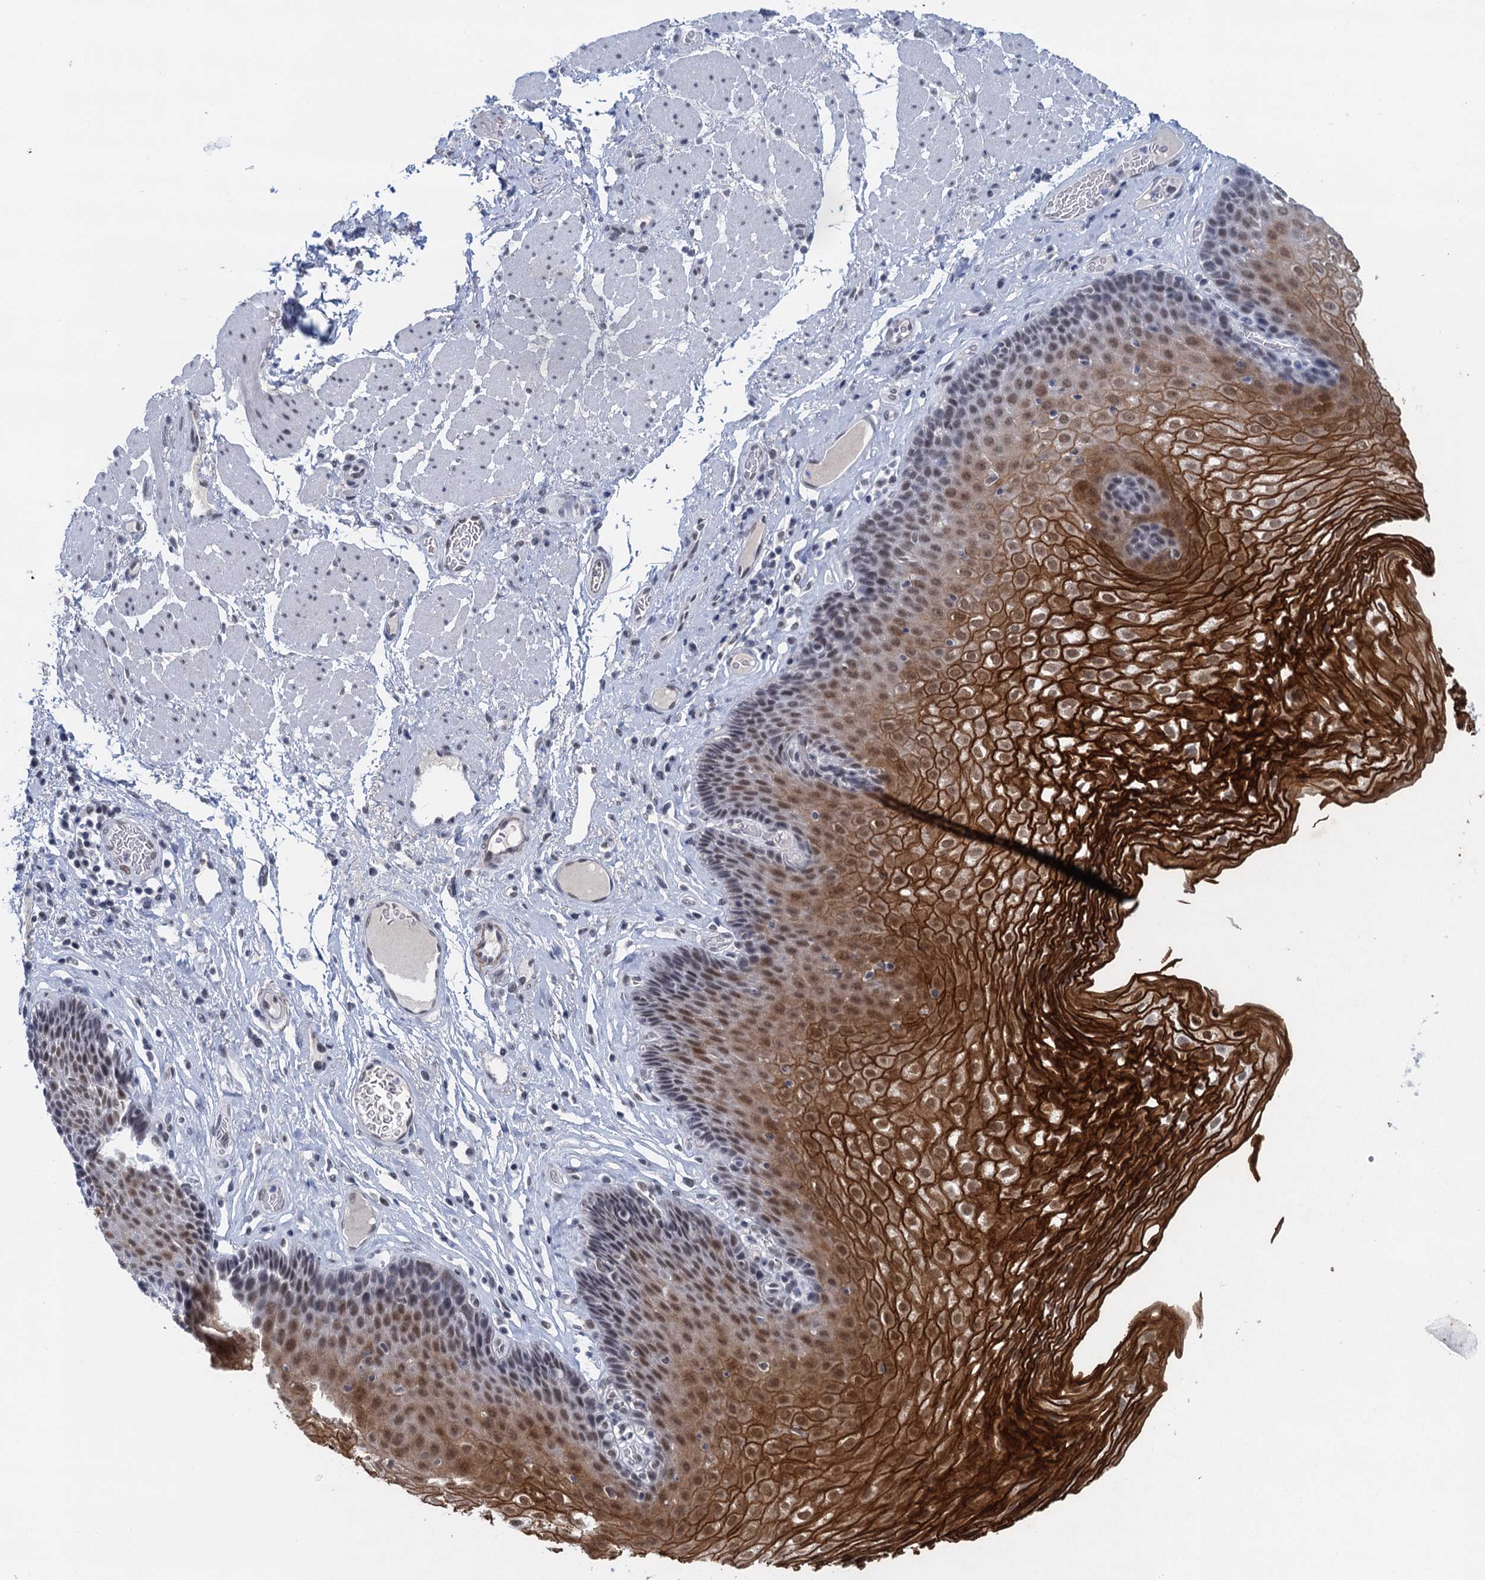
{"staining": {"intensity": "strong", "quantity": "25%-75%", "location": "cytoplasmic/membranous,nuclear"}, "tissue": "esophagus", "cell_type": "Squamous epithelial cells", "image_type": "normal", "snomed": [{"axis": "morphology", "description": "Normal tissue, NOS"}, {"axis": "topography", "description": "Esophagus"}], "caption": "This image demonstrates immunohistochemistry staining of benign esophagus, with high strong cytoplasmic/membranous,nuclear staining in about 25%-75% of squamous epithelial cells.", "gene": "EPS8L1", "patient": {"sex": "female", "age": 66}}